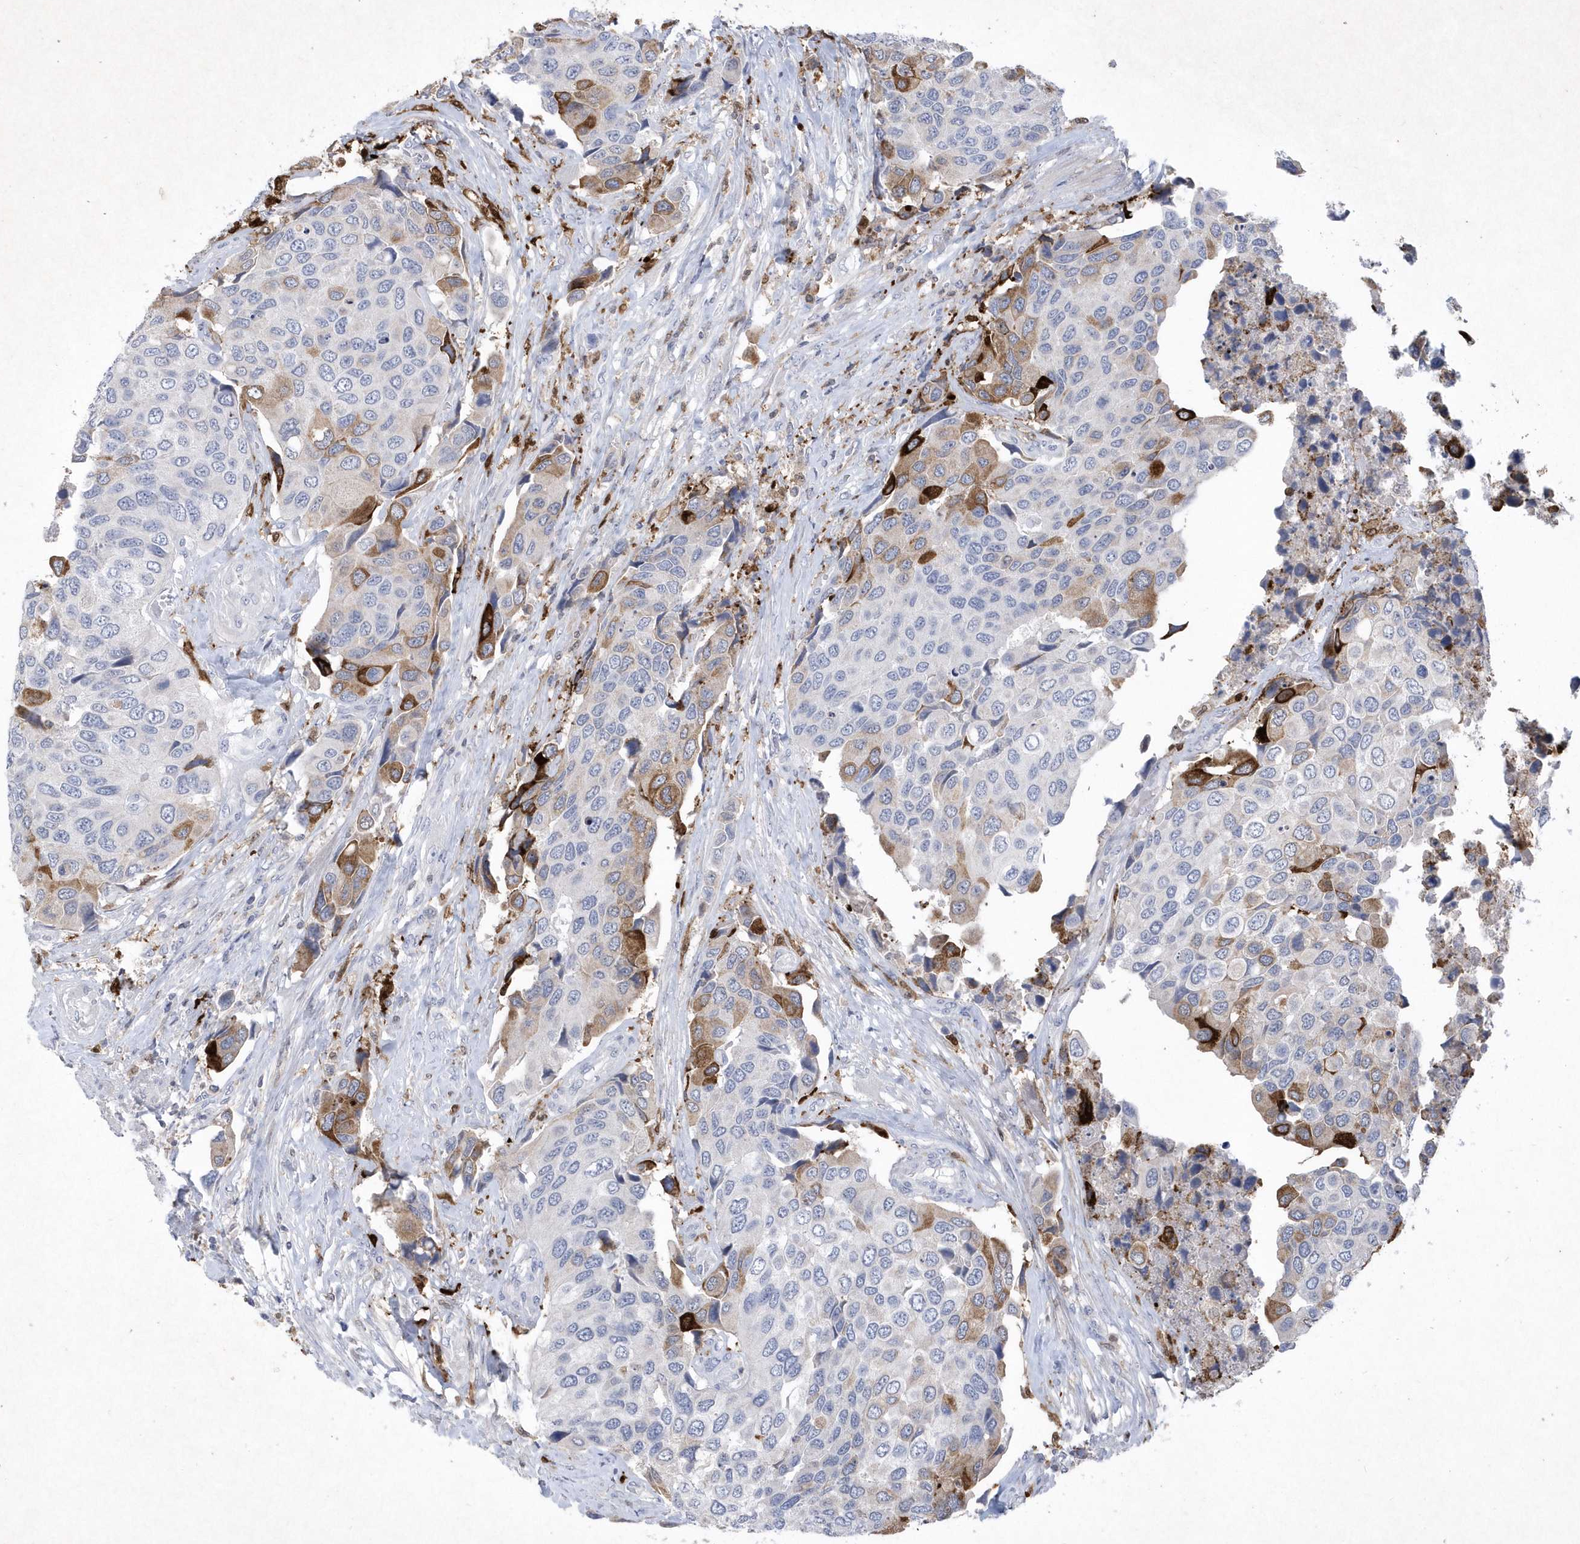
{"staining": {"intensity": "strong", "quantity": "<25%", "location": "cytoplasmic/membranous"}, "tissue": "urothelial cancer", "cell_type": "Tumor cells", "image_type": "cancer", "snomed": [{"axis": "morphology", "description": "Urothelial carcinoma, High grade"}, {"axis": "topography", "description": "Urinary bladder"}], "caption": "Protein staining of urothelial cancer tissue exhibits strong cytoplasmic/membranous staining in approximately <25% of tumor cells.", "gene": "BHLHA15", "patient": {"sex": "male", "age": 74}}